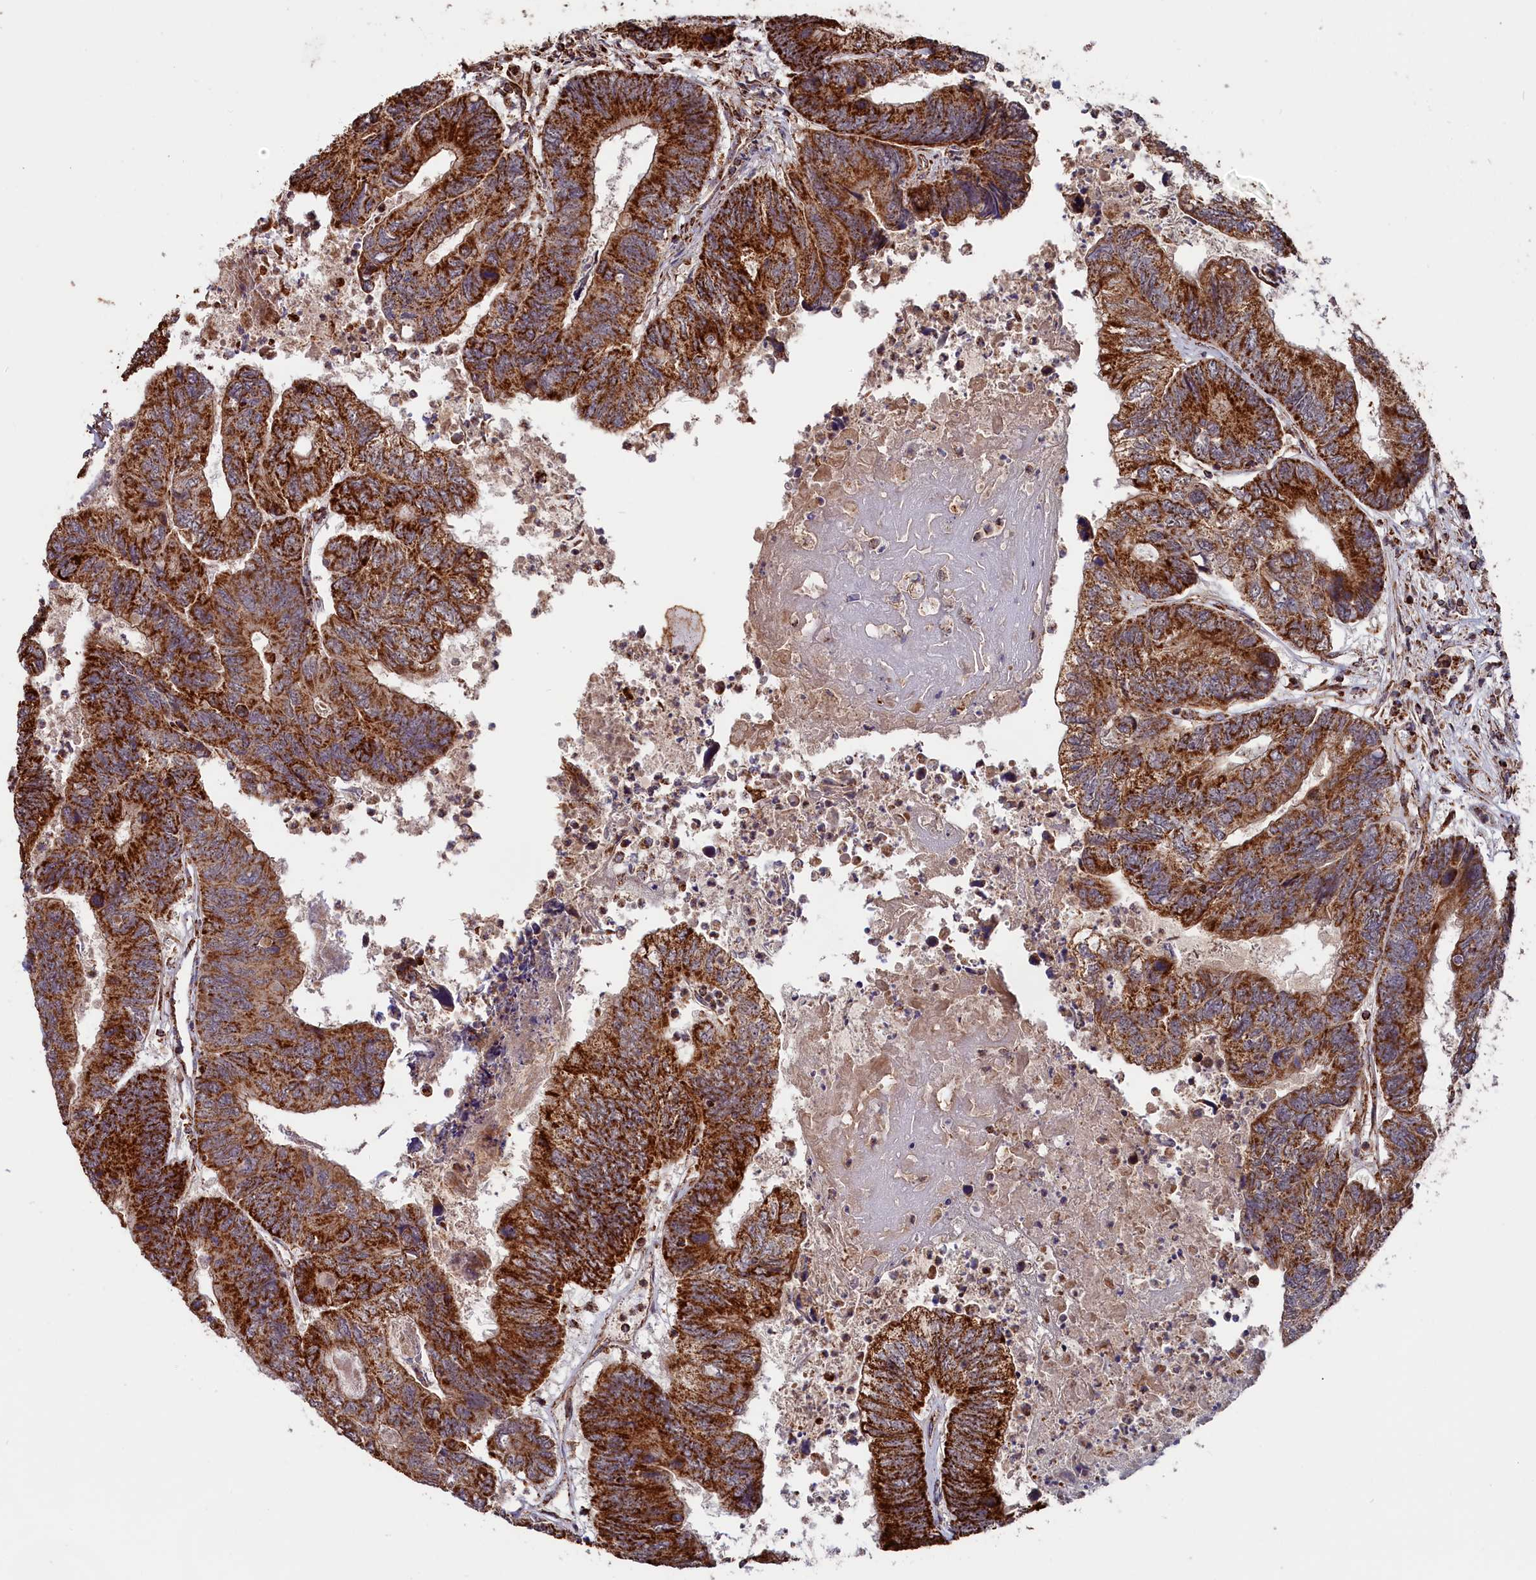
{"staining": {"intensity": "strong", "quantity": ">75%", "location": "cytoplasmic/membranous"}, "tissue": "colorectal cancer", "cell_type": "Tumor cells", "image_type": "cancer", "snomed": [{"axis": "morphology", "description": "Adenocarcinoma, NOS"}, {"axis": "topography", "description": "Colon"}], "caption": "Protein expression analysis of human colorectal adenocarcinoma reveals strong cytoplasmic/membranous positivity in about >75% of tumor cells. (DAB IHC with brightfield microscopy, high magnification).", "gene": "MACROD1", "patient": {"sex": "female", "age": 67}}